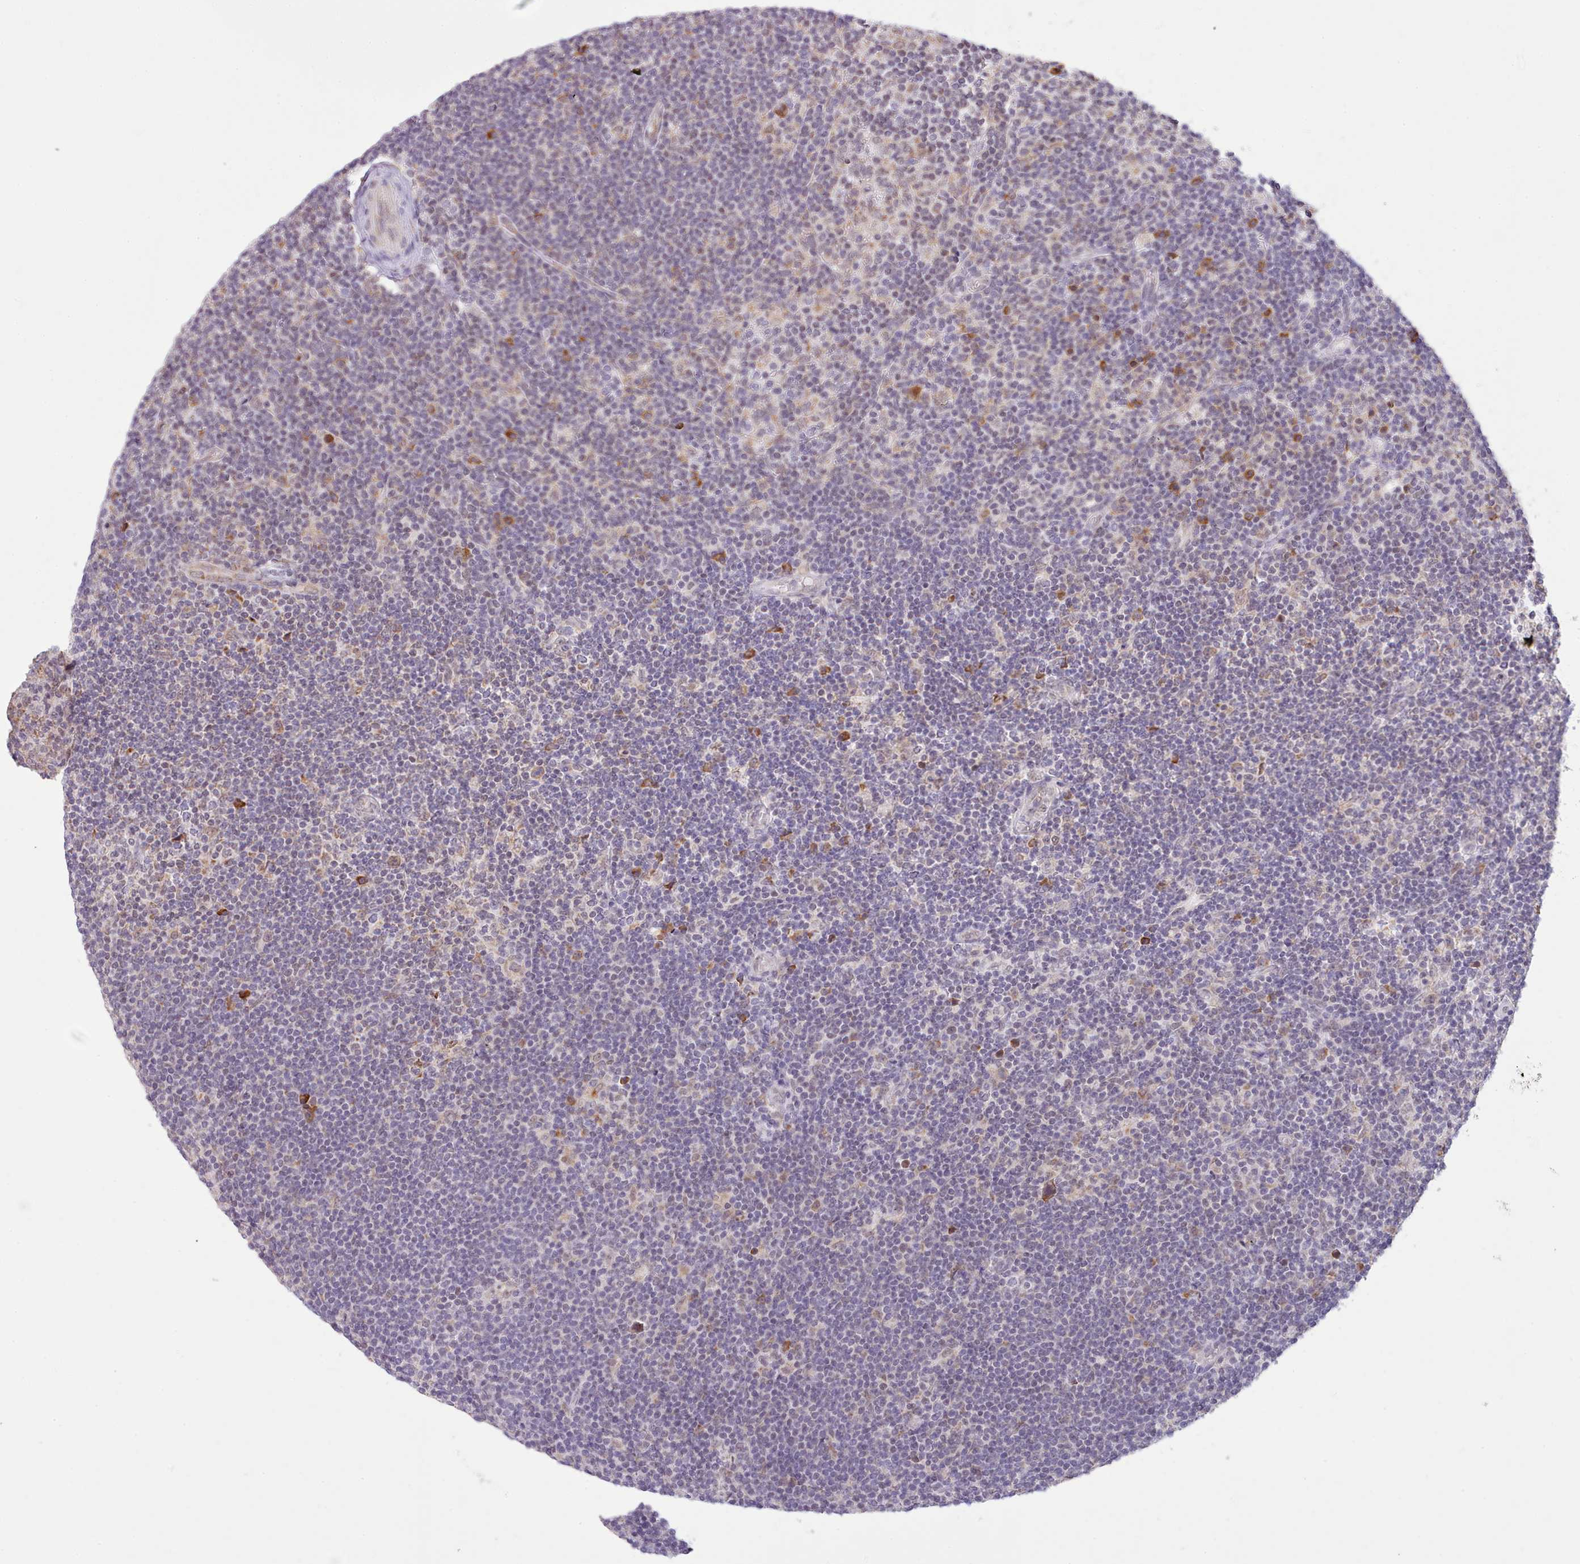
{"staining": {"intensity": "strong", "quantity": ">75%", "location": "cytoplasmic/membranous"}, "tissue": "lymphoma", "cell_type": "Tumor cells", "image_type": "cancer", "snomed": [{"axis": "morphology", "description": "Hodgkin's disease, NOS"}, {"axis": "topography", "description": "Lymph node"}], "caption": "Human Hodgkin's disease stained with a brown dye exhibits strong cytoplasmic/membranous positive expression in about >75% of tumor cells.", "gene": "SEC61B", "patient": {"sex": "female", "age": 57}}